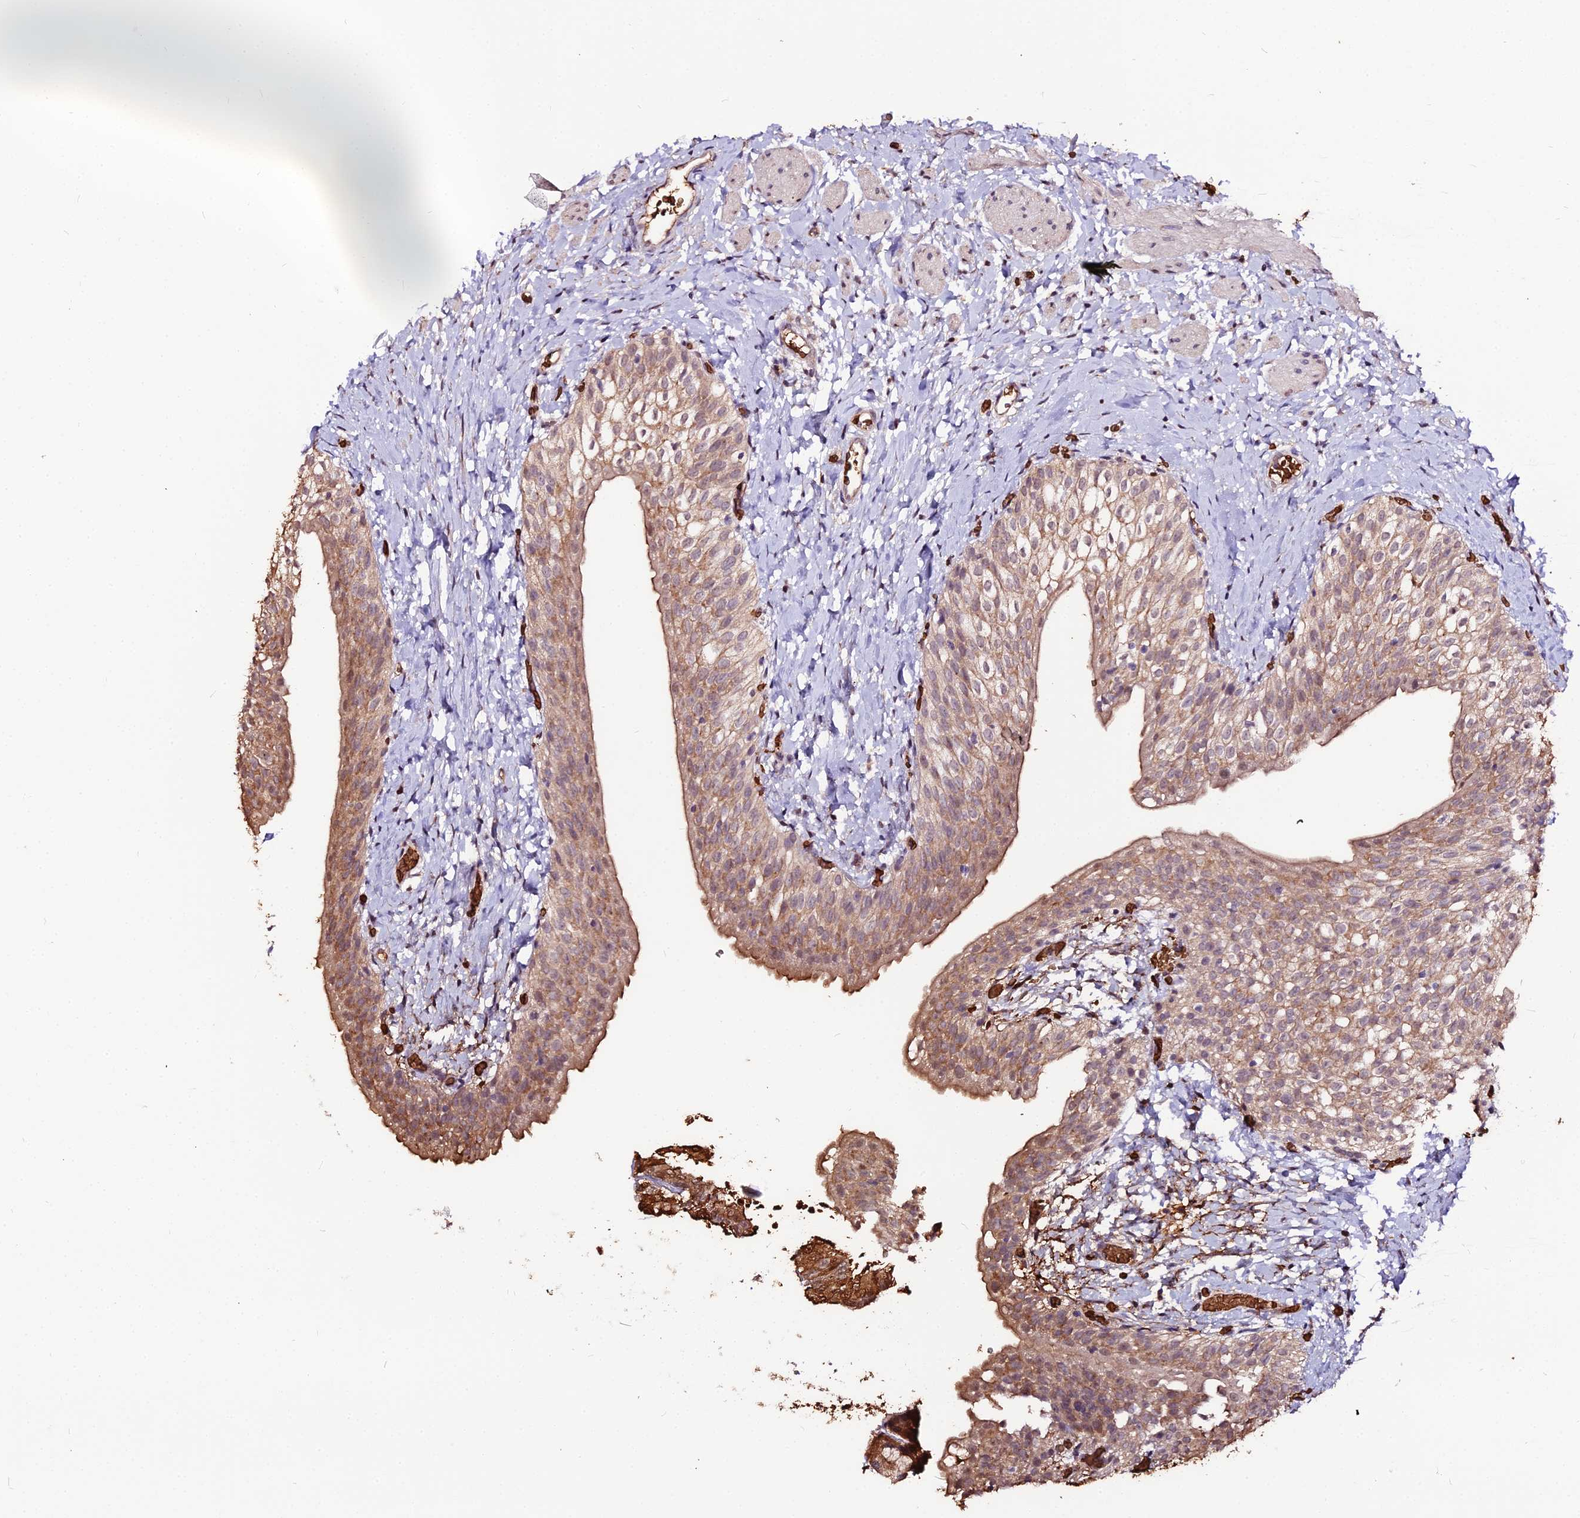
{"staining": {"intensity": "moderate", "quantity": ">75%", "location": "cytoplasmic/membranous,nuclear"}, "tissue": "urinary bladder", "cell_type": "Urothelial cells", "image_type": "normal", "snomed": [{"axis": "morphology", "description": "Normal tissue, NOS"}, {"axis": "topography", "description": "Urinary bladder"}], "caption": "Protein staining exhibits moderate cytoplasmic/membranous,nuclear expression in approximately >75% of urothelial cells in benign urinary bladder. (Stains: DAB in brown, nuclei in blue, Microscopy: brightfield microscopy at high magnification).", "gene": "ZDBF2", "patient": {"sex": "male", "age": 1}}